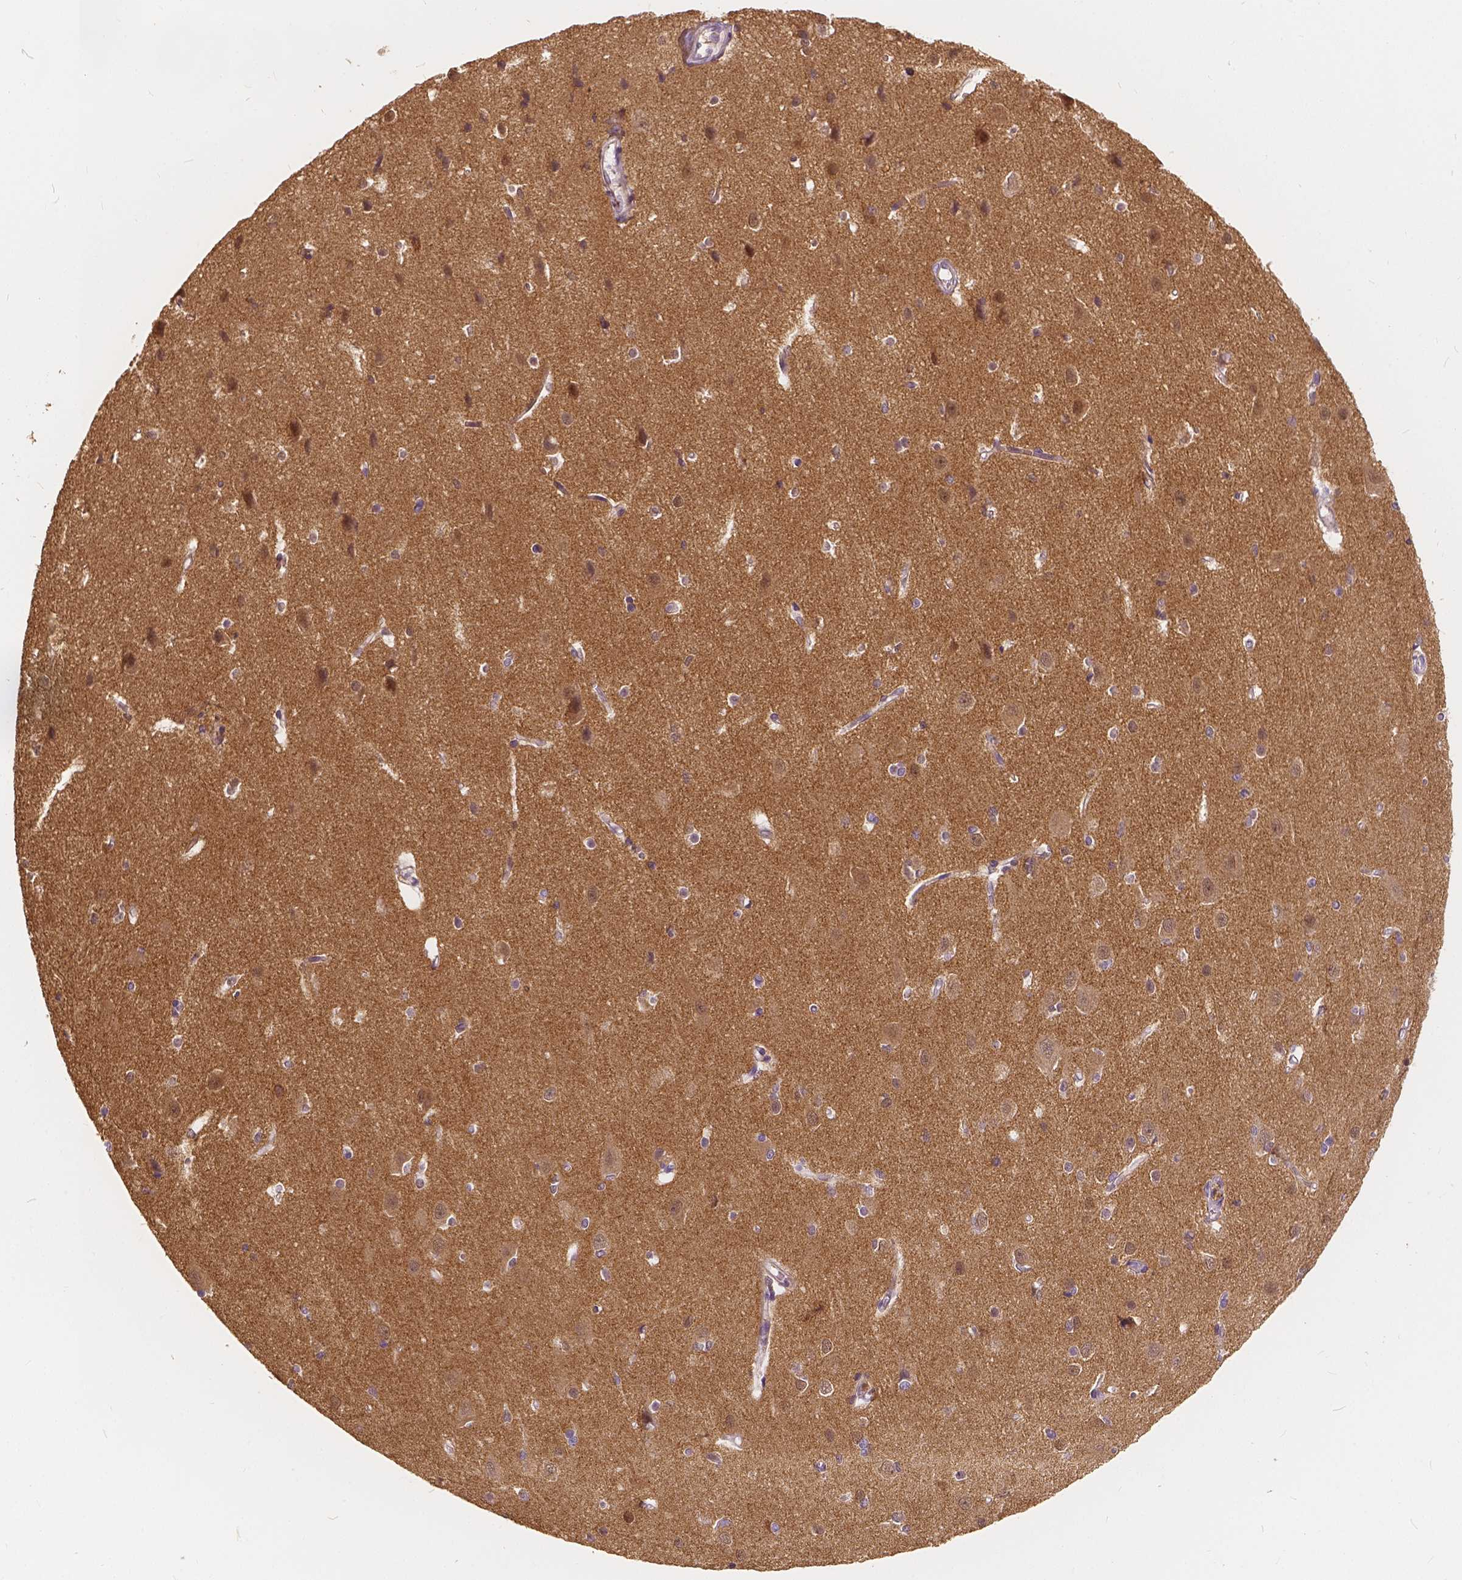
{"staining": {"intensity": "negative", "quantity": "none", "location": "none"}, "tissue": "cerebral cortex", "cell_type": "Endothelial cells", "image_type": "normal", "snomed": [{"axis": "morphology", "description": "Normal tissue, NOS"}, {"axis": "topography", "description": "Cerebral cortex"}], "caption": "Immunohistochemistry (IHC) histopathology image of normal cerebral cortex: human cerebral cortex stained with DAB (3,3'-diaminobenzidine) reveals no significant protein staining in endothelial cells.", "gene": "KIAA0513", "patient": {"sex": "male", "age": 37}}